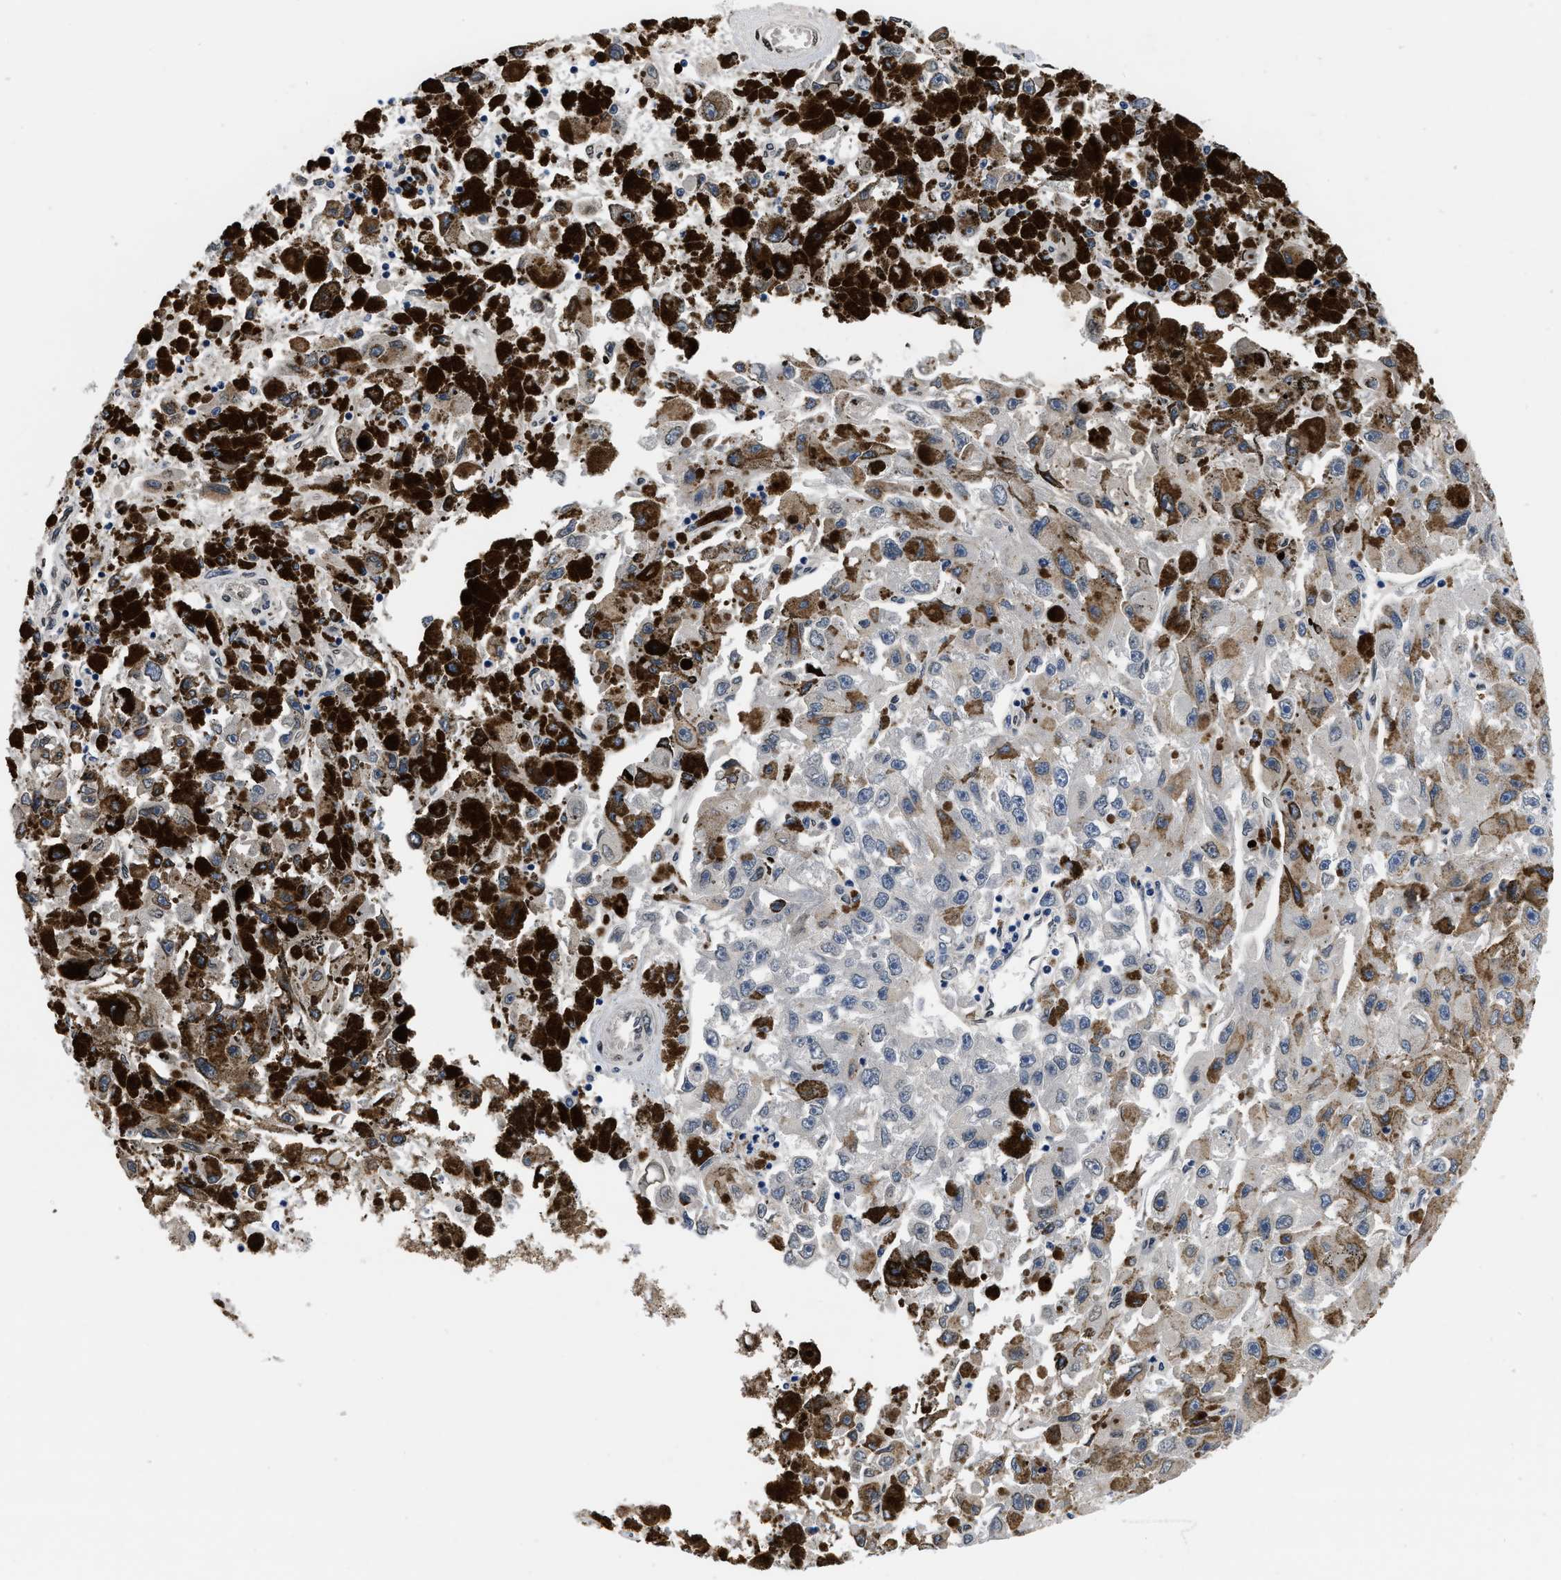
{"staining": {"intensity": "negative", "quantity": "none", "location": "none"}, "tissue": "melanoma", "cell_type": "Tumor cells", "image_type": "cancer", "snomed": [{"axis": "morphology", "description": "Malignant melanoma, NOS"}, {"axis": "topography", "description": "Skin"}], "caption": "Tumor cells show no significant protein staining in melanoma.", "gene": "SNX10", "patient": {"sex": "female", "age": 104}}